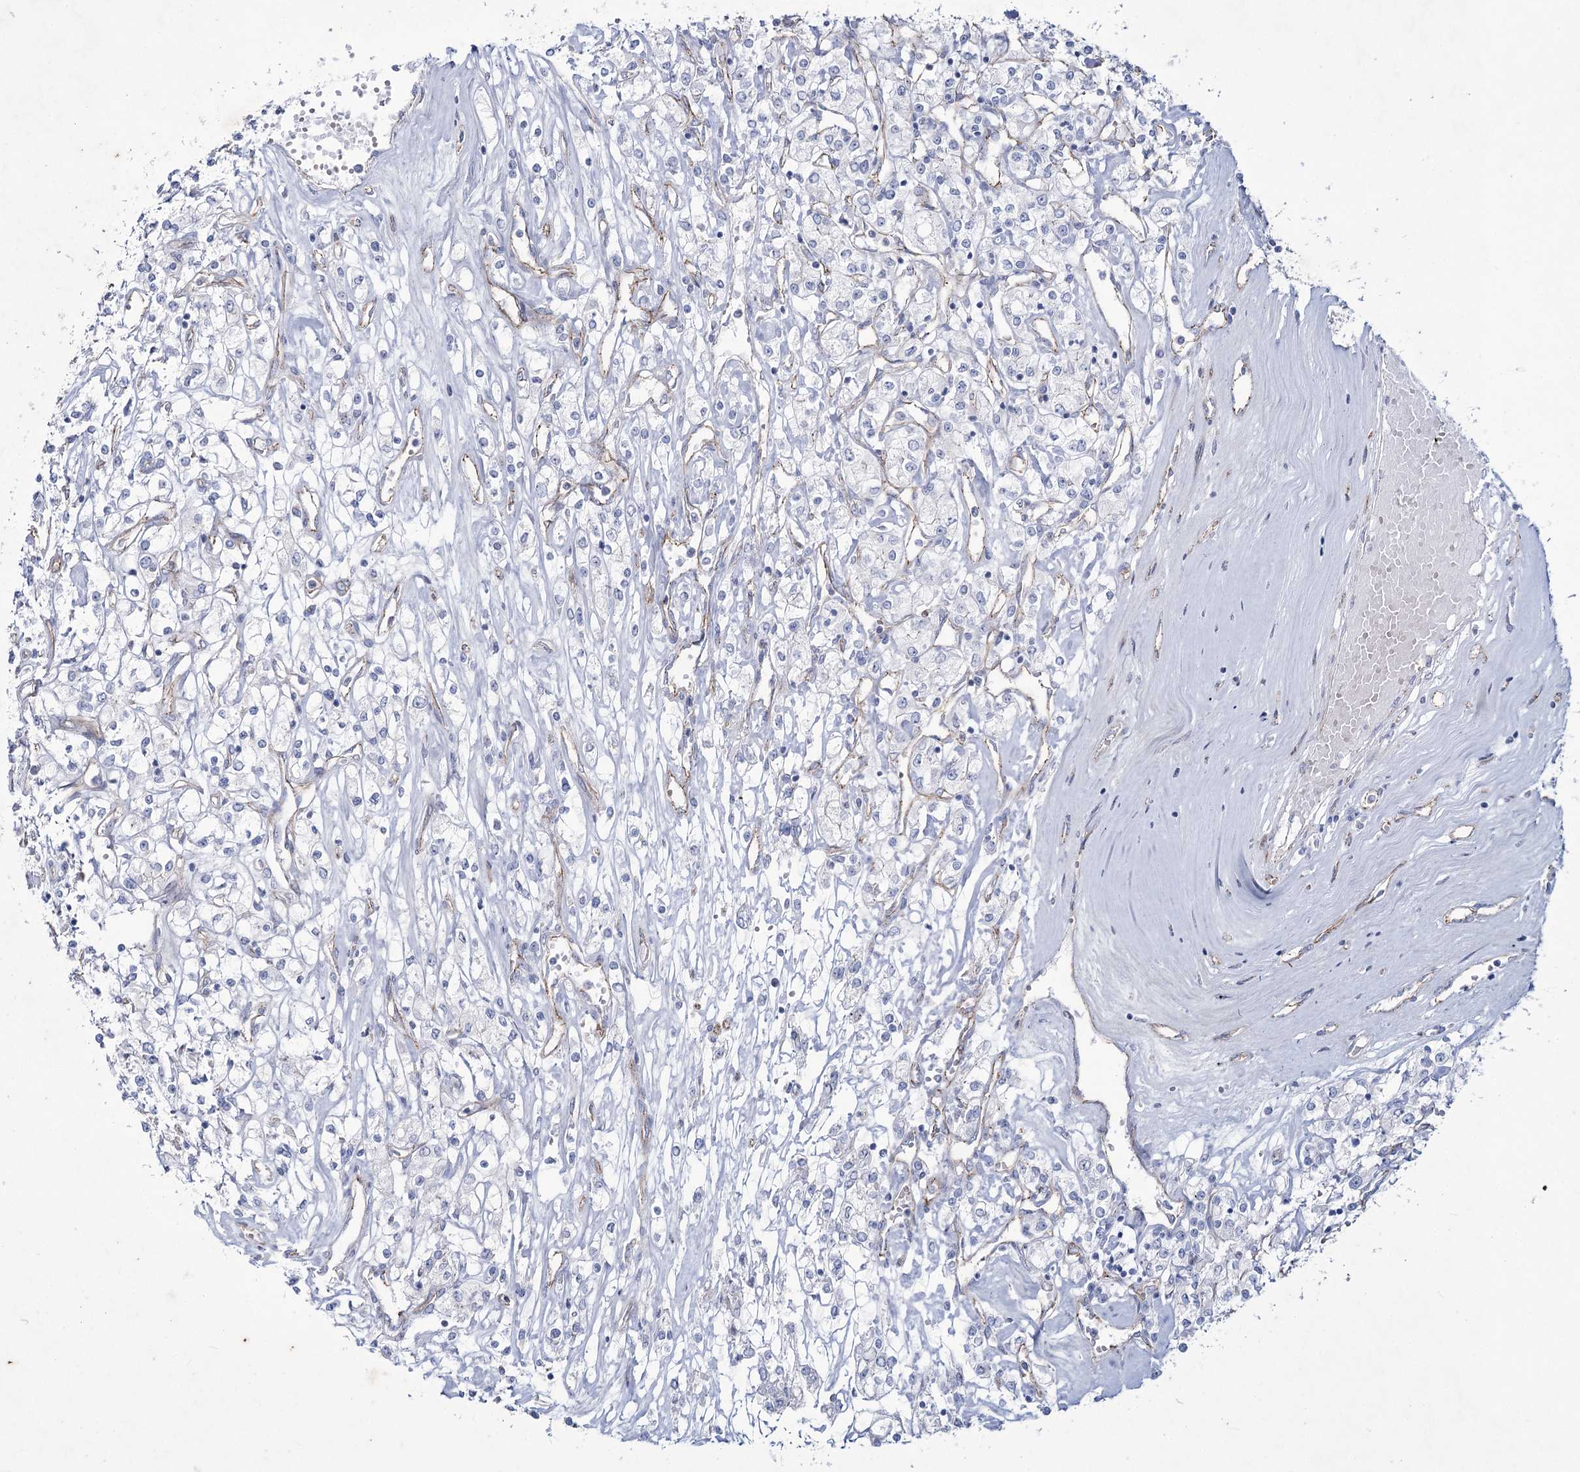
{"staining": {"intensity": "negative", "quantity": "none", "location": "none"}, "tissue": "renal cancer", "cell_type": "Tumor cells", "image_type": "cancer", "snomed": [{"axis": "morphology", "description": "Adenocarcinoma, NOS"}, {"axis": "topography", "description": "Kidney"}], "caption": "High power microscopy photomicrograph of an immunohistochemistry (IHC) micrograph of adenocarcinoma (renal), revealing no significant expression in tumor cells.", "gene": "LDLRAD3", "patient": {"sex": "female", "age": 59}}